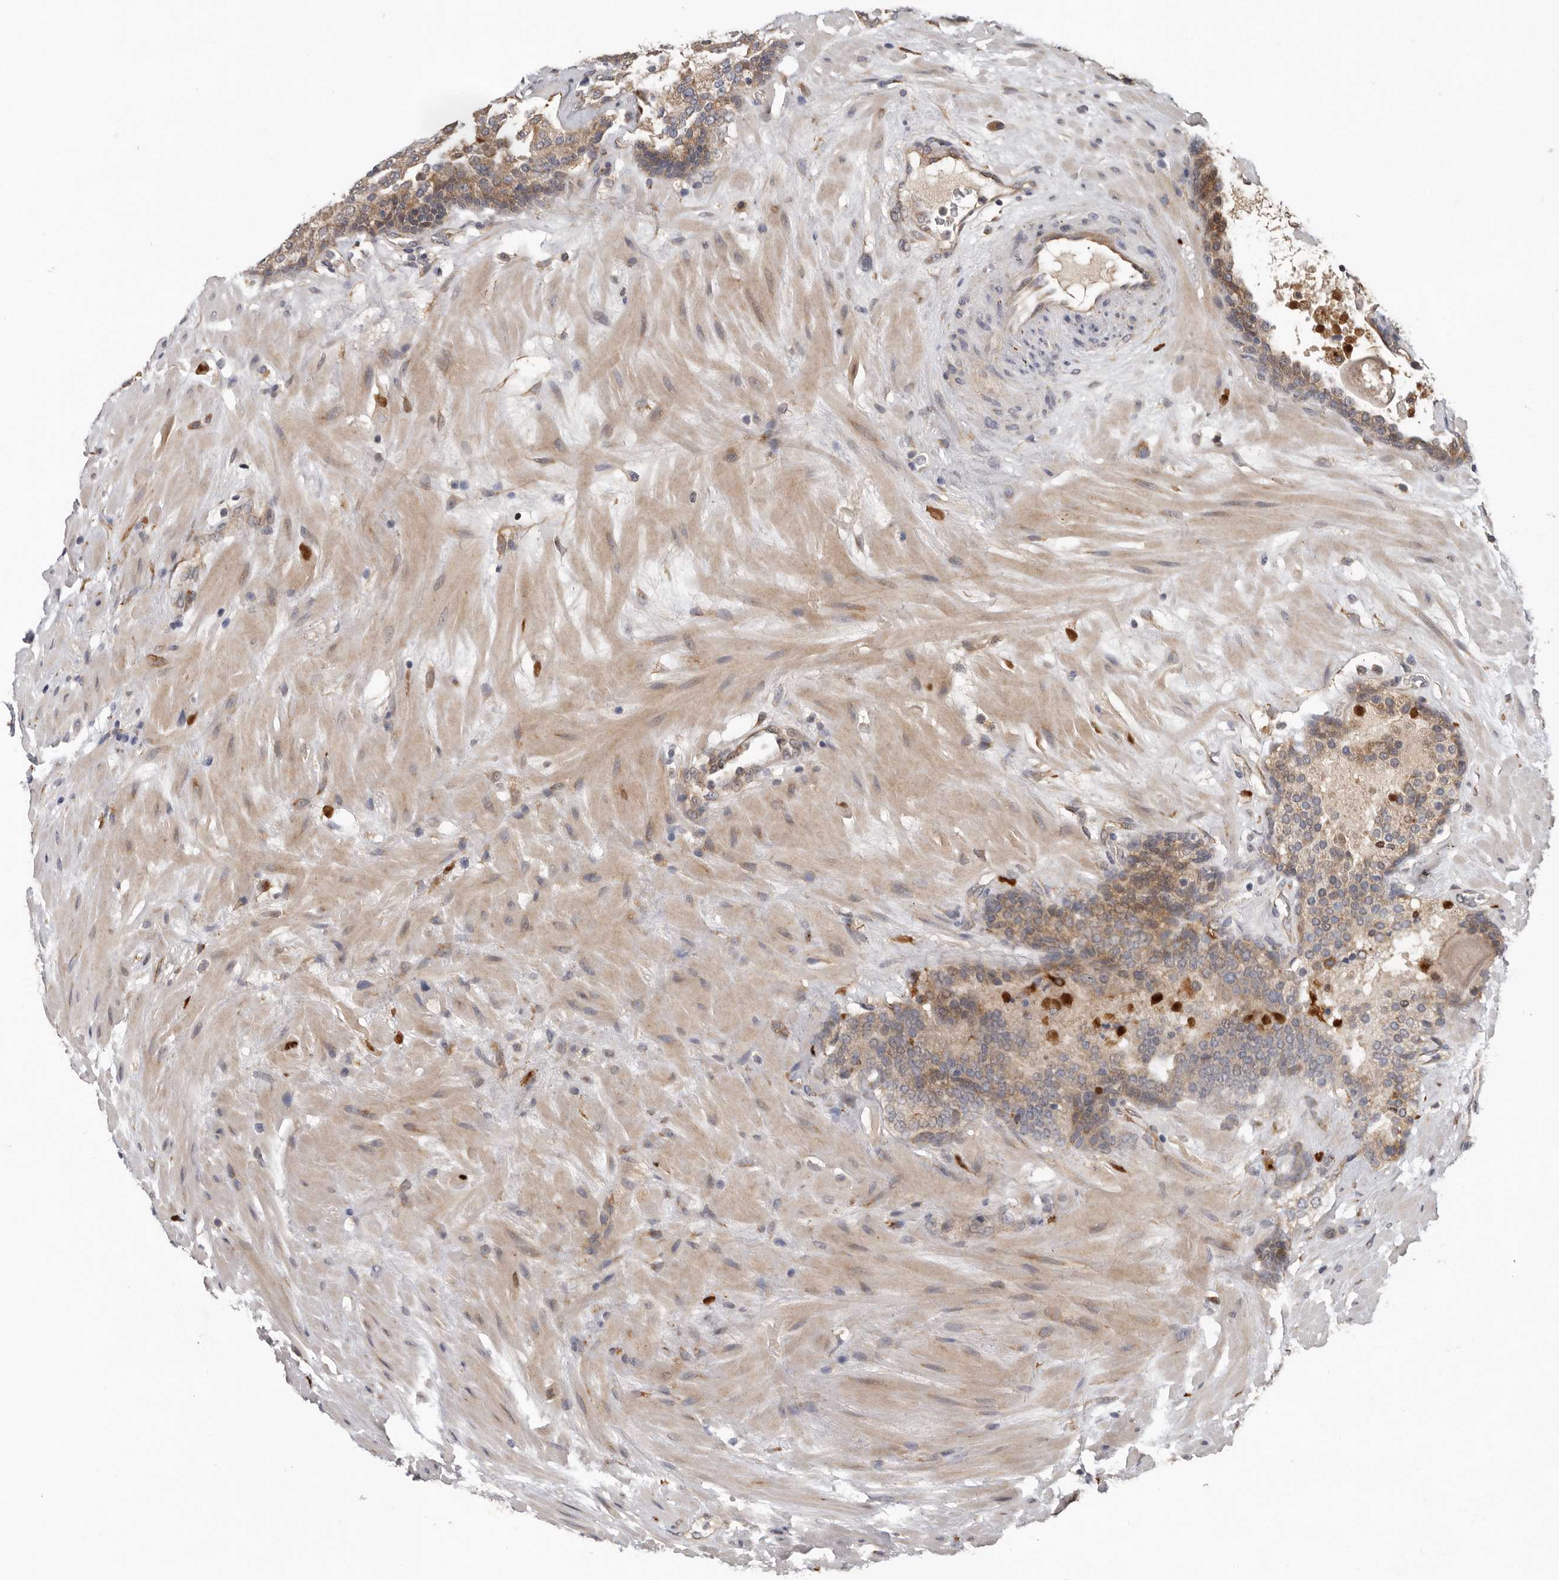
{"staining": {"intensity": "moderate", "quantity": ">75%", "location": "cytoplasmic/membranous"}, "tissue": "prostate cancer", "cell_type": "Tumor cells", "image_type": "cancer", "snomed": [{"axis": "morphology", "description": "Adenocarcinoma, High grade"}, {"axis": "topography", "description": "Prostate"}], "caption": "The micrograph shows a brown stain indicating the presence of a protein in the cytoplasmic/membranous of tumor cells in prostate cancer.", "gene": "MTF1", "patient": {"sex": "male", "age": 56}}